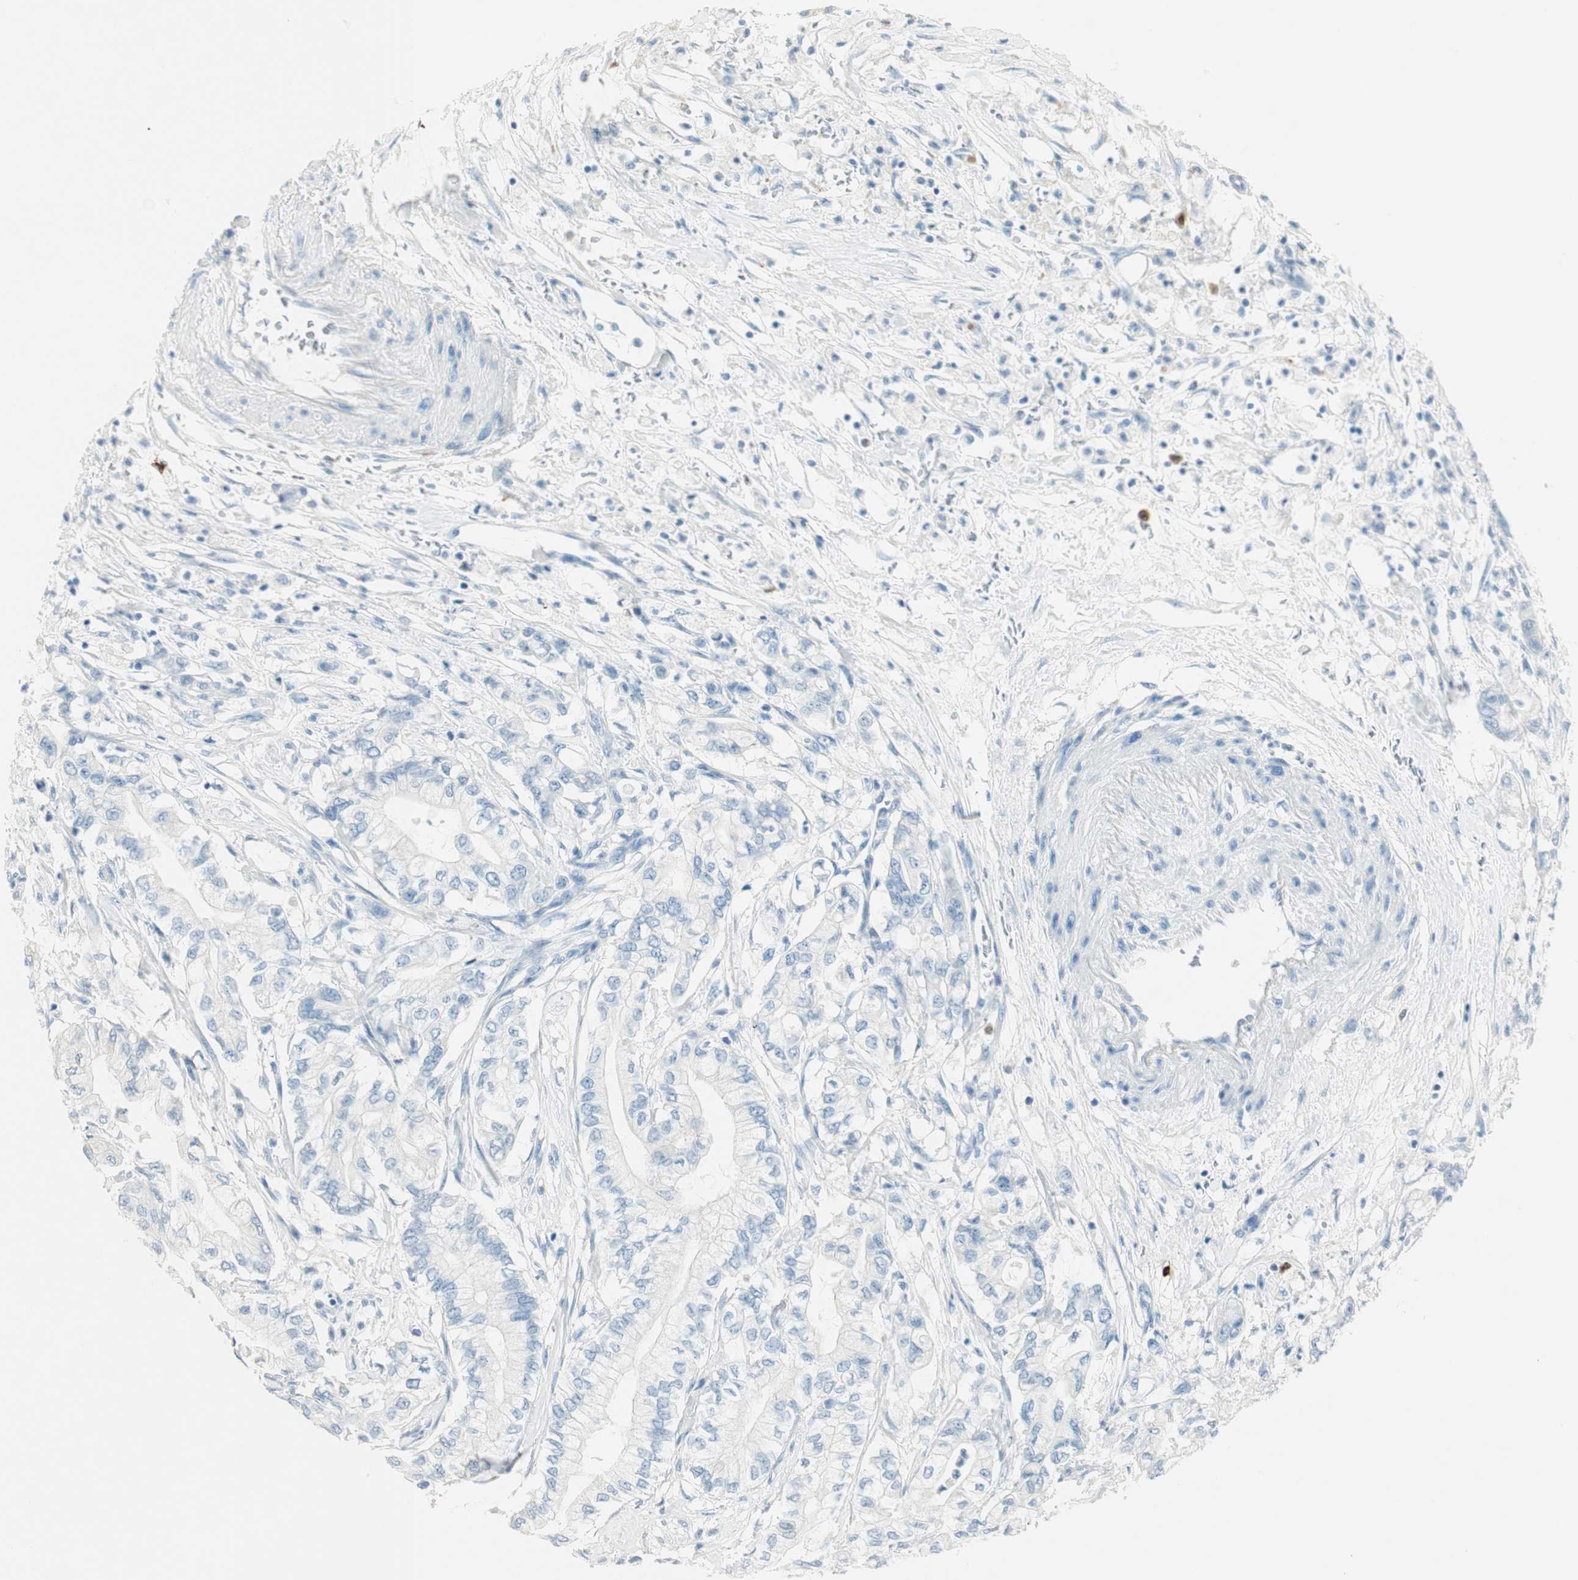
{"staining": {"intensity": "negative", "quantity": "none", "location": "none"}, "tissue": "pancreatic cancer", "cell_type": "Tumor cells", "image_type": "cancer", "snomed": [{"axis": "morphology", "description": "Adenocarcinoma, NOS"}, {"axis": "topography", "description": "Pancreas"}], "caption": "DAB (3,3'-diaminobenzidine) immunohistochemical staining of human adenocarcinoma (pancreatic) demonstrates no significant staining in tumor cells.", "gene": "HPGD", "patient": {"sex": "male", "age": 70}}